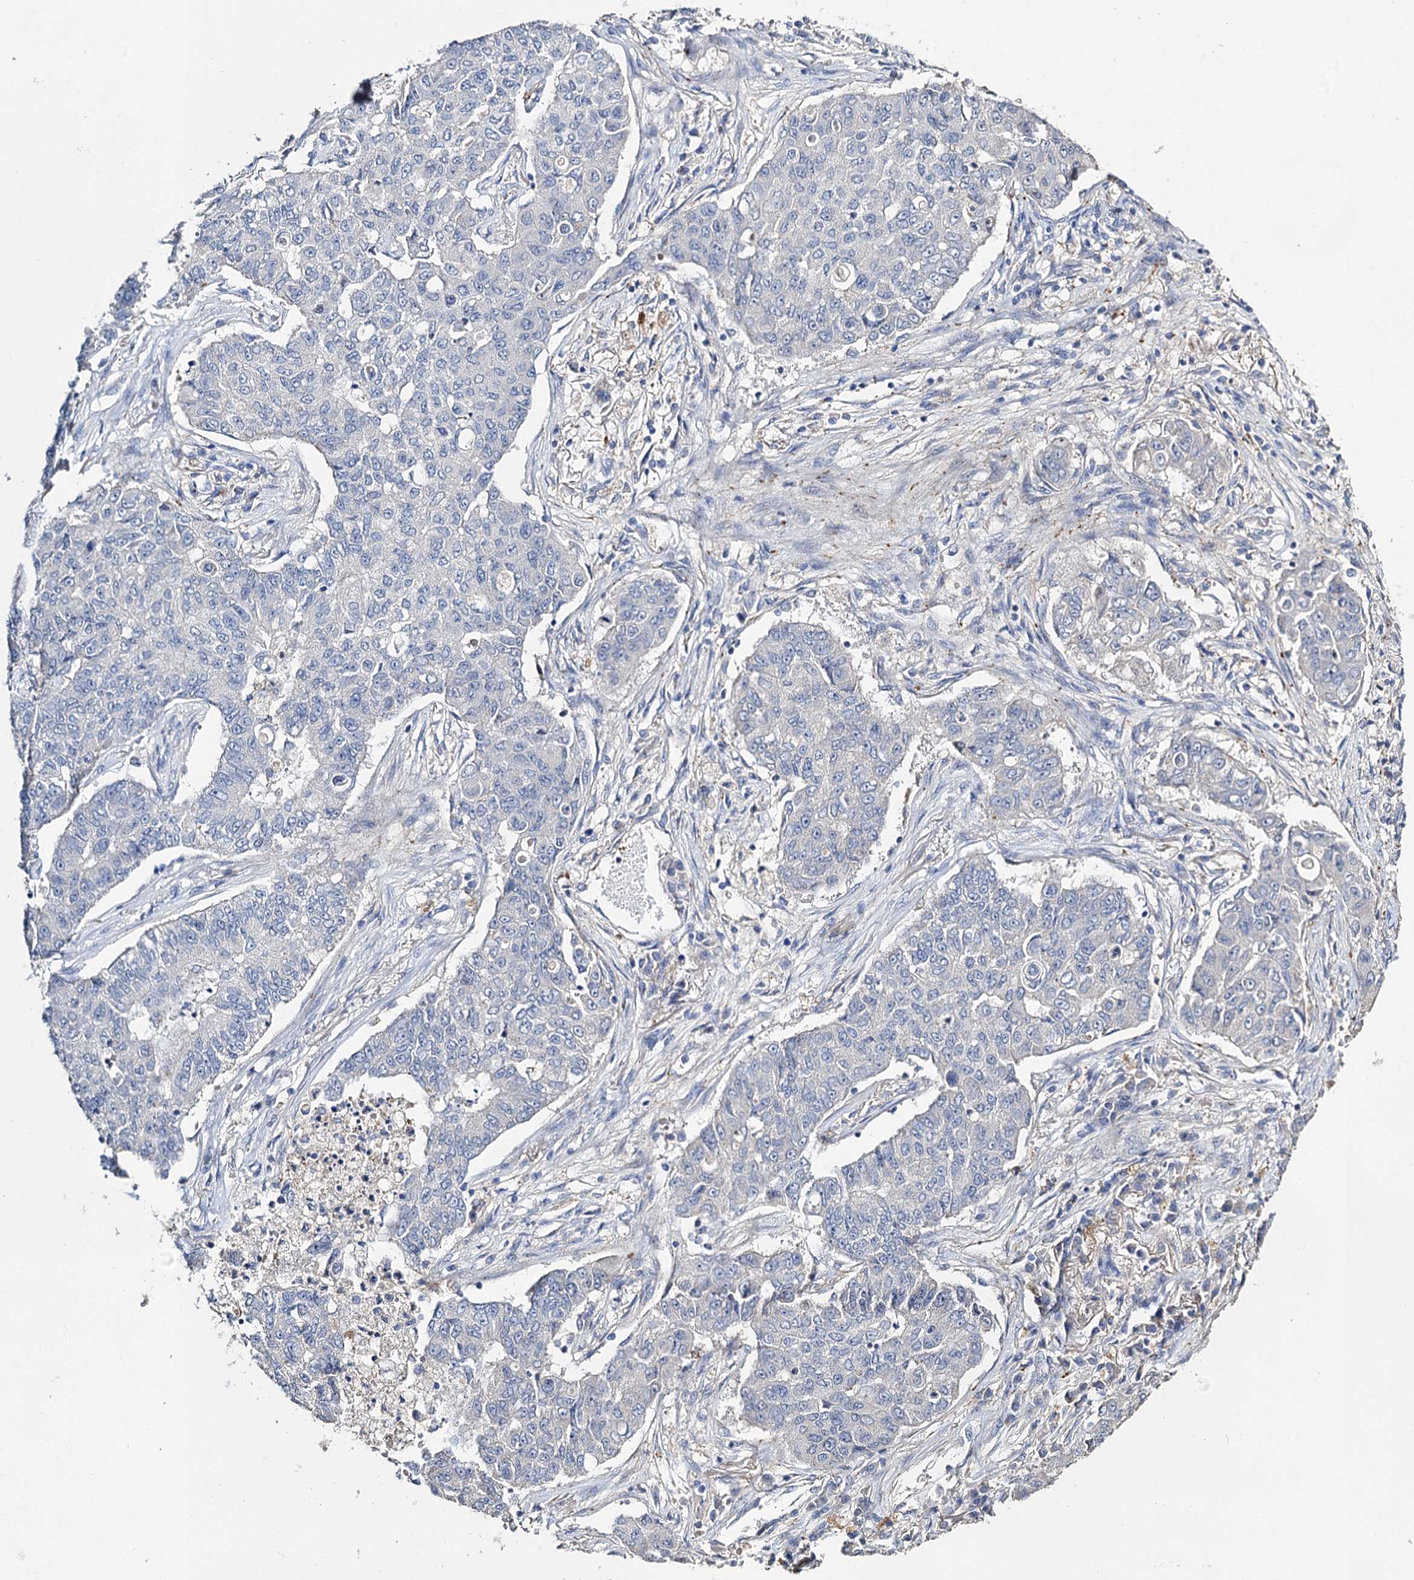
{"staining": {"intensity": "negative", "quantity": "none", "location": "none"}, "tissue": "lung cancer", "cell_type": "Tumor cells", "image_type": "cancer", "snomed": [{"axis": "morphology", "description": "Squamous cell carcinoma, NOS"}, {"axis": "topography", "description": "Lung"}], "caption": "Immunohistochemistry (IHC) photomicrograph of human lung squamous cell carcinoma stained for a protein (brown), which exhibits no expression in tumor cells.", "gene": "DNAH6", "patient": {"sex": "male", "age": 74}}